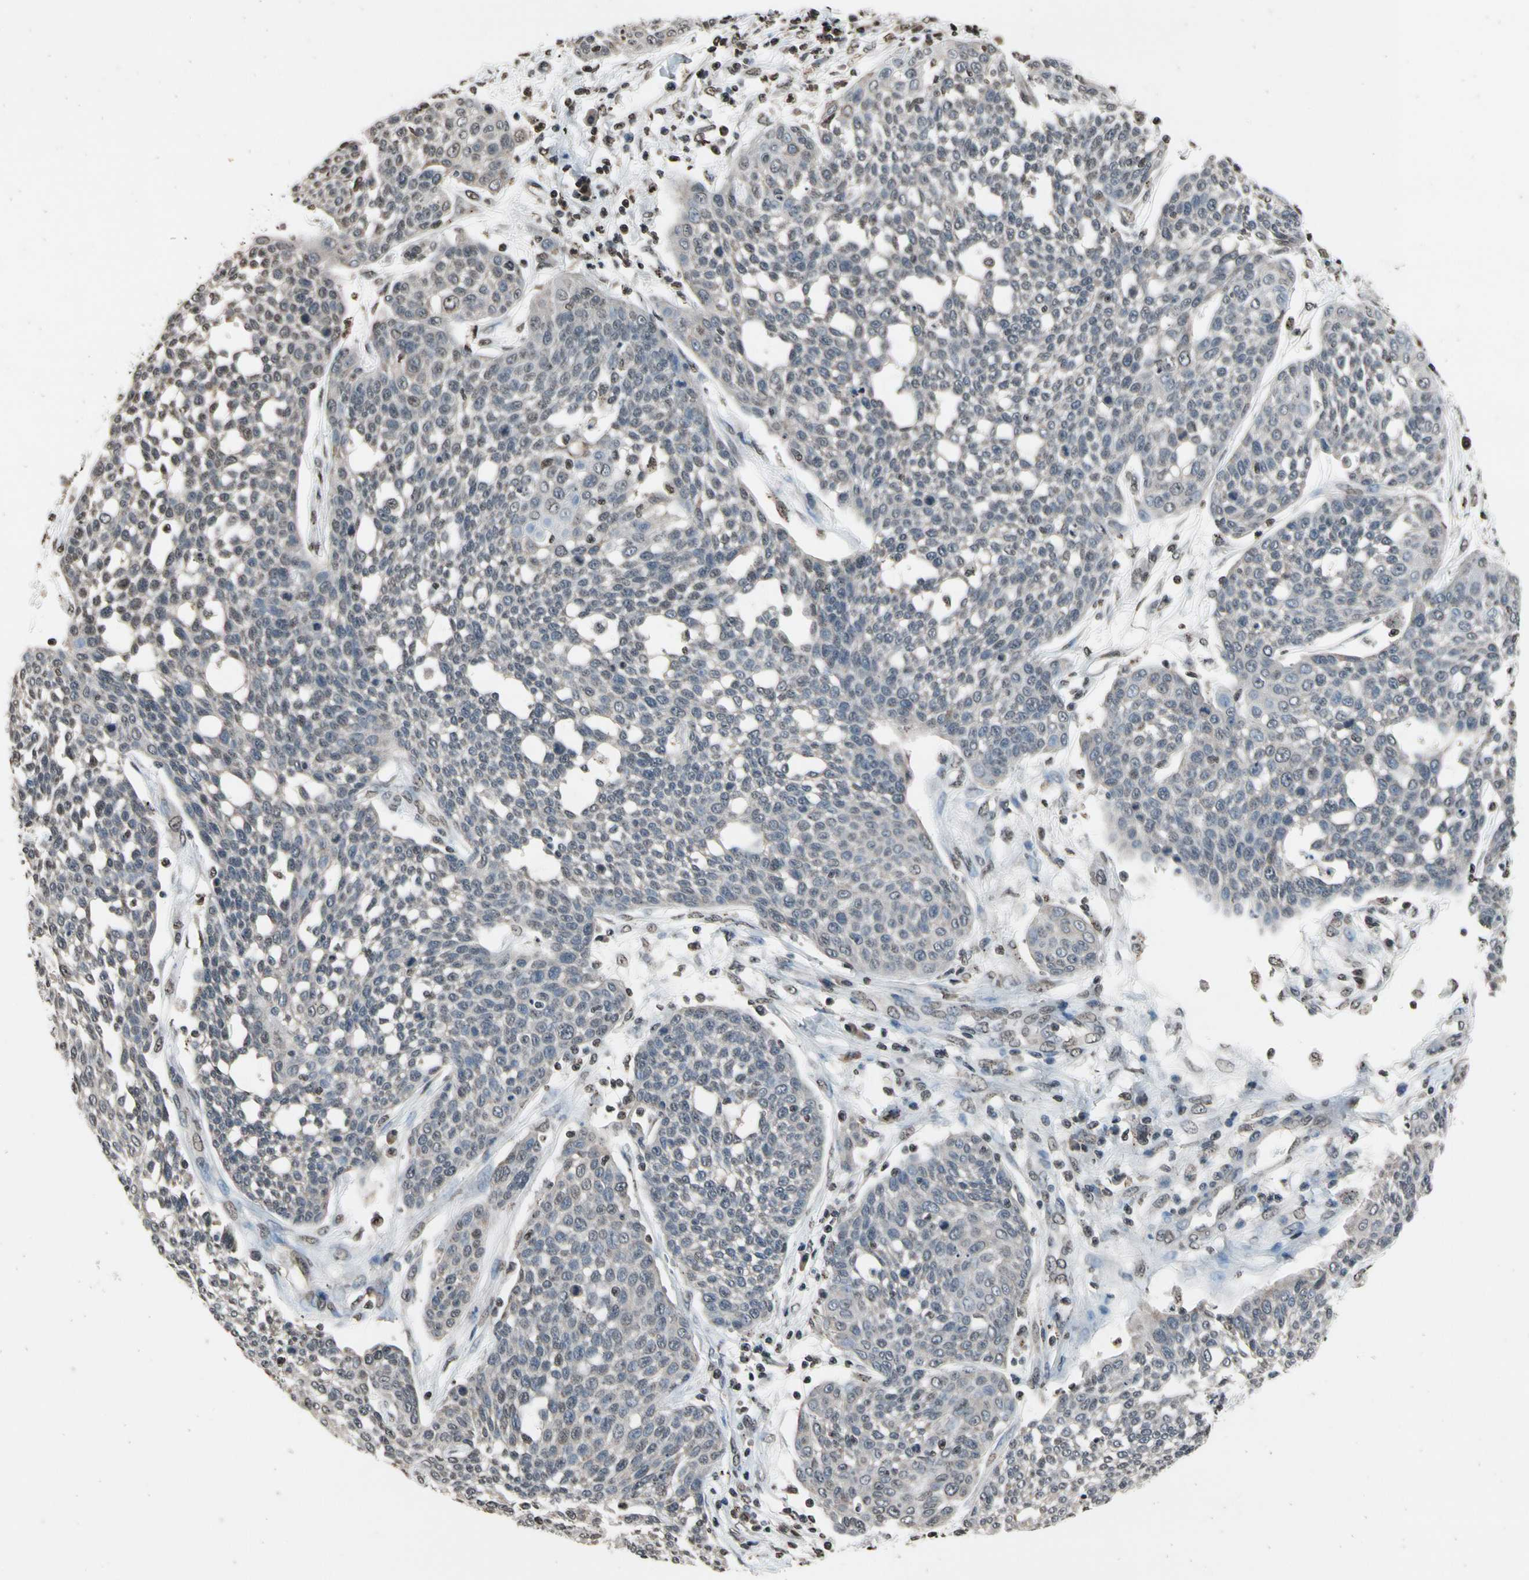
{"staining": {"intensity": "negative", "quantity": "none", "location": "none"}, "tissue": "cervical cancer", "cell_type": "Tumor cells", "image_type": "cancer", "snomed": [{"axis": "morphology", "description": "Squamous cell carcinoma, NOS"}, {"axis": "topography", "description": "Cervix"}], "caption": "Immunohistochemistry image of neoplastic tissue: human cervical cancer (squamous cell carcinoma) stained with DAB demonstrates no significant protein expression in tumor cells.", "gene": "HIPK2", "patient": {"sex": "female", "age": 34}}